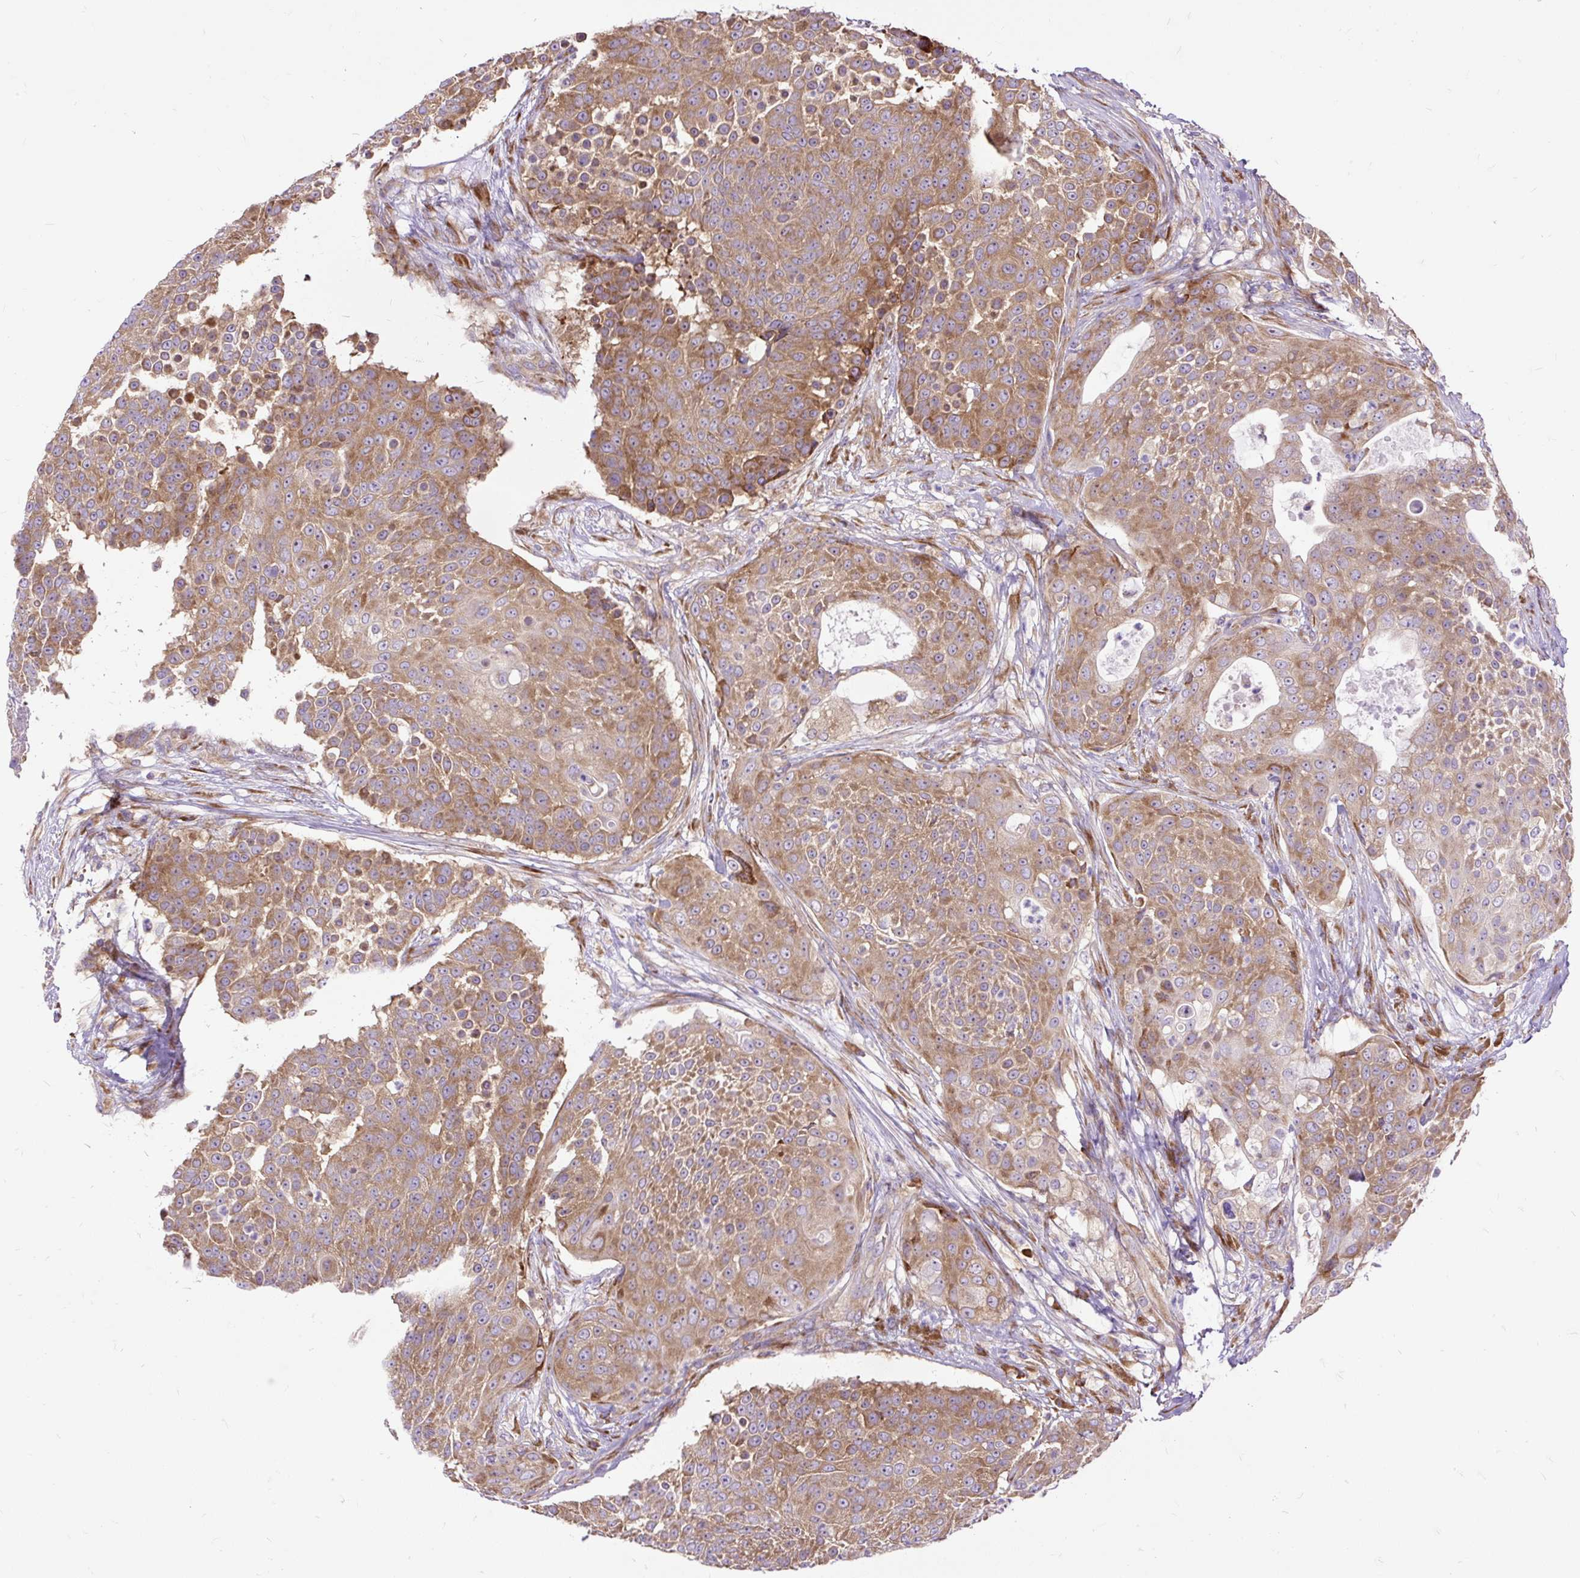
{"staining": {"intensity": "moderate", "quantity": ">75%", "location": "cytoplasmic/membranous"}, "tissue": "urothelial cancer", "cell_type": "Tumor cells", "image_type": "cancer", "snomed": [{"axis": "morphology", "description": "Urothelial carcinoma, High grade"}, {"axis": "topography", "description": "Urinary bladder"}], "caption": "An IHC histopathology image of neoplastic tissue is shown. Protein staining in brown labels moderate cytoplasmic/membranous positivity in urothelial cancer within tumor cells.", "gene": "RPS5", "patient": {"sex": "female", "age": 63}}